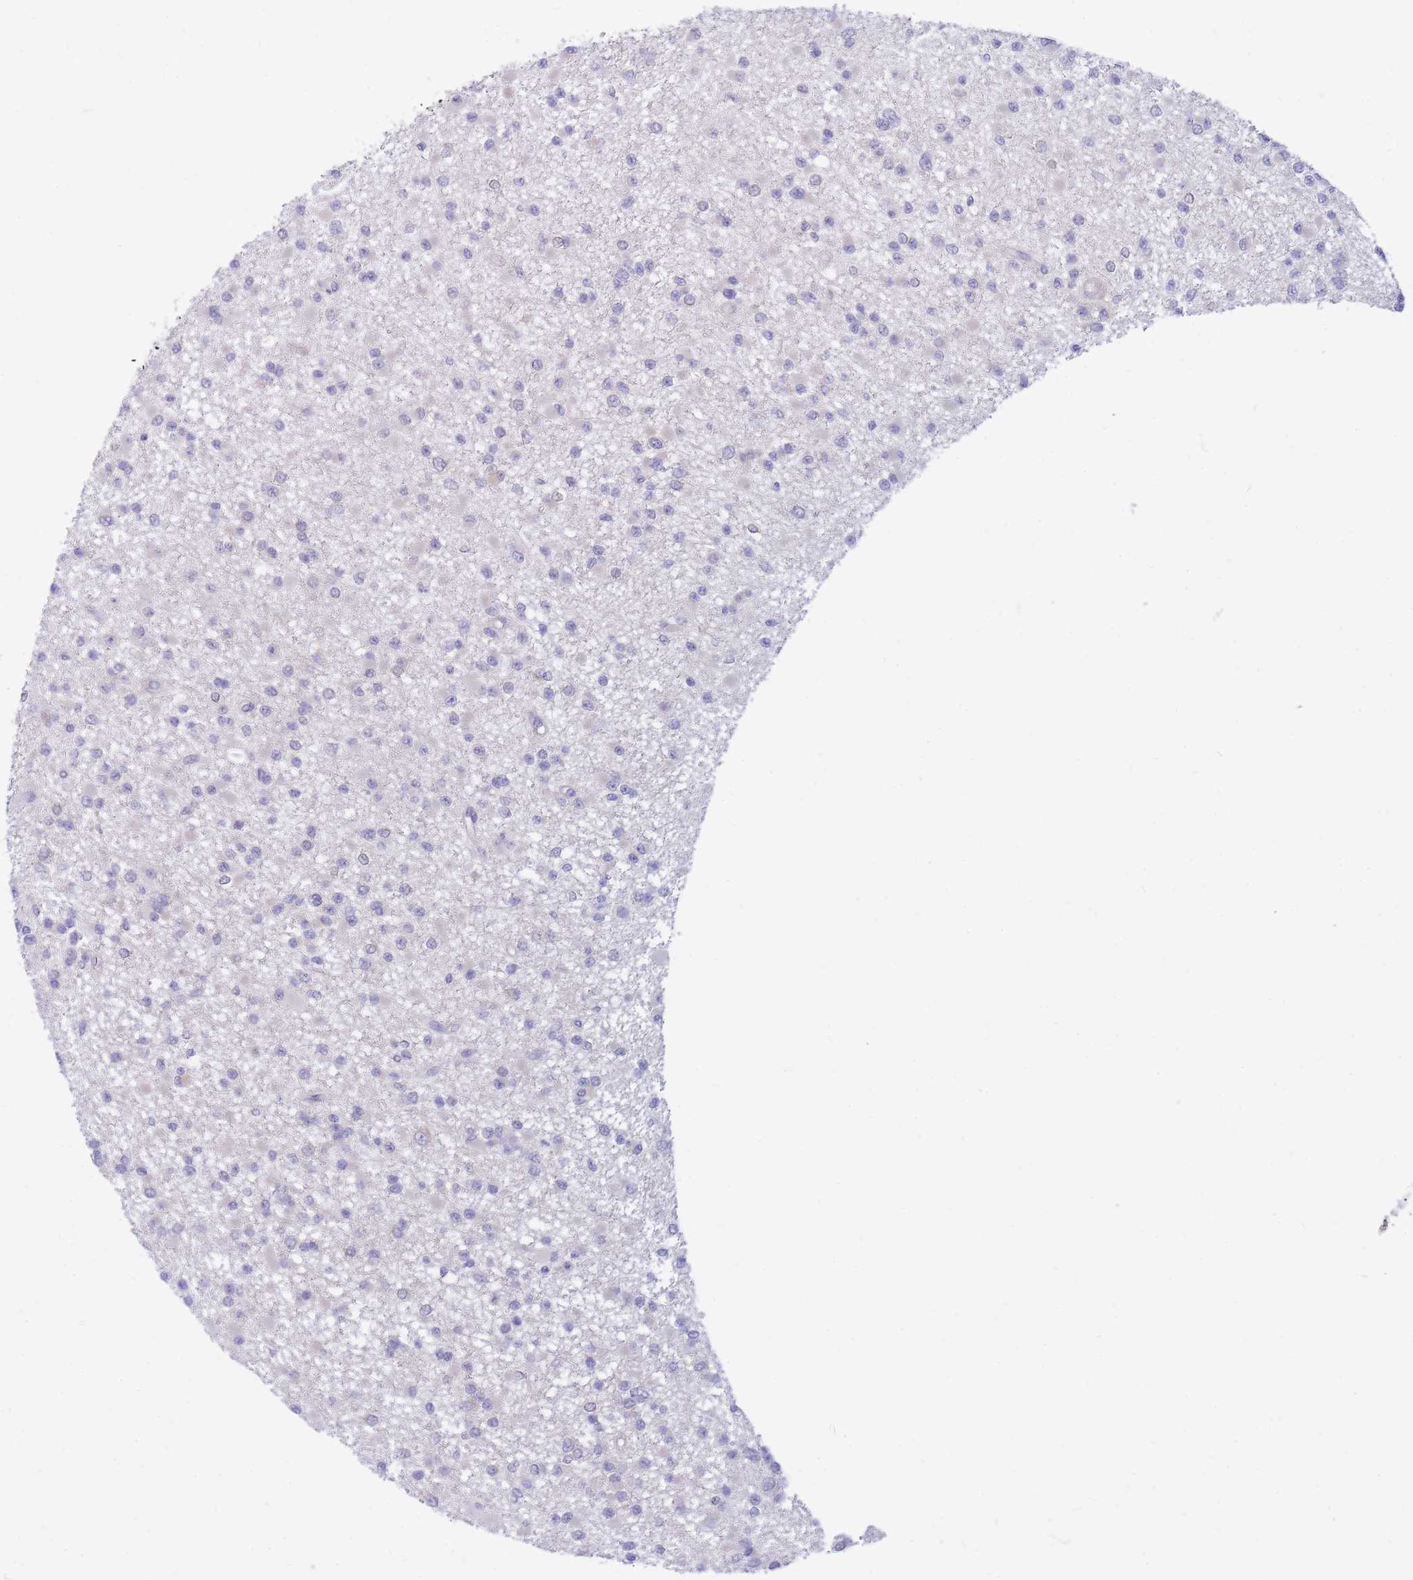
{"staining": {"intensity": "negative", "quantity": "none", "location": "none"}, "tissue": "glioma", "cell_type": "Tumor cells", "image_type": "cancer", "snomed": [{"axis": "morphology", "description": "Glioma, malignant, Low grade"}, {"axis": "topography", "description": "Brain"}], "caption": "Image shows no protein positivity in tumor cells of low-grade glioma (malignant) tissue.", "gene": "SUGT1", "patient": {"sex": "female", "age": 22}}